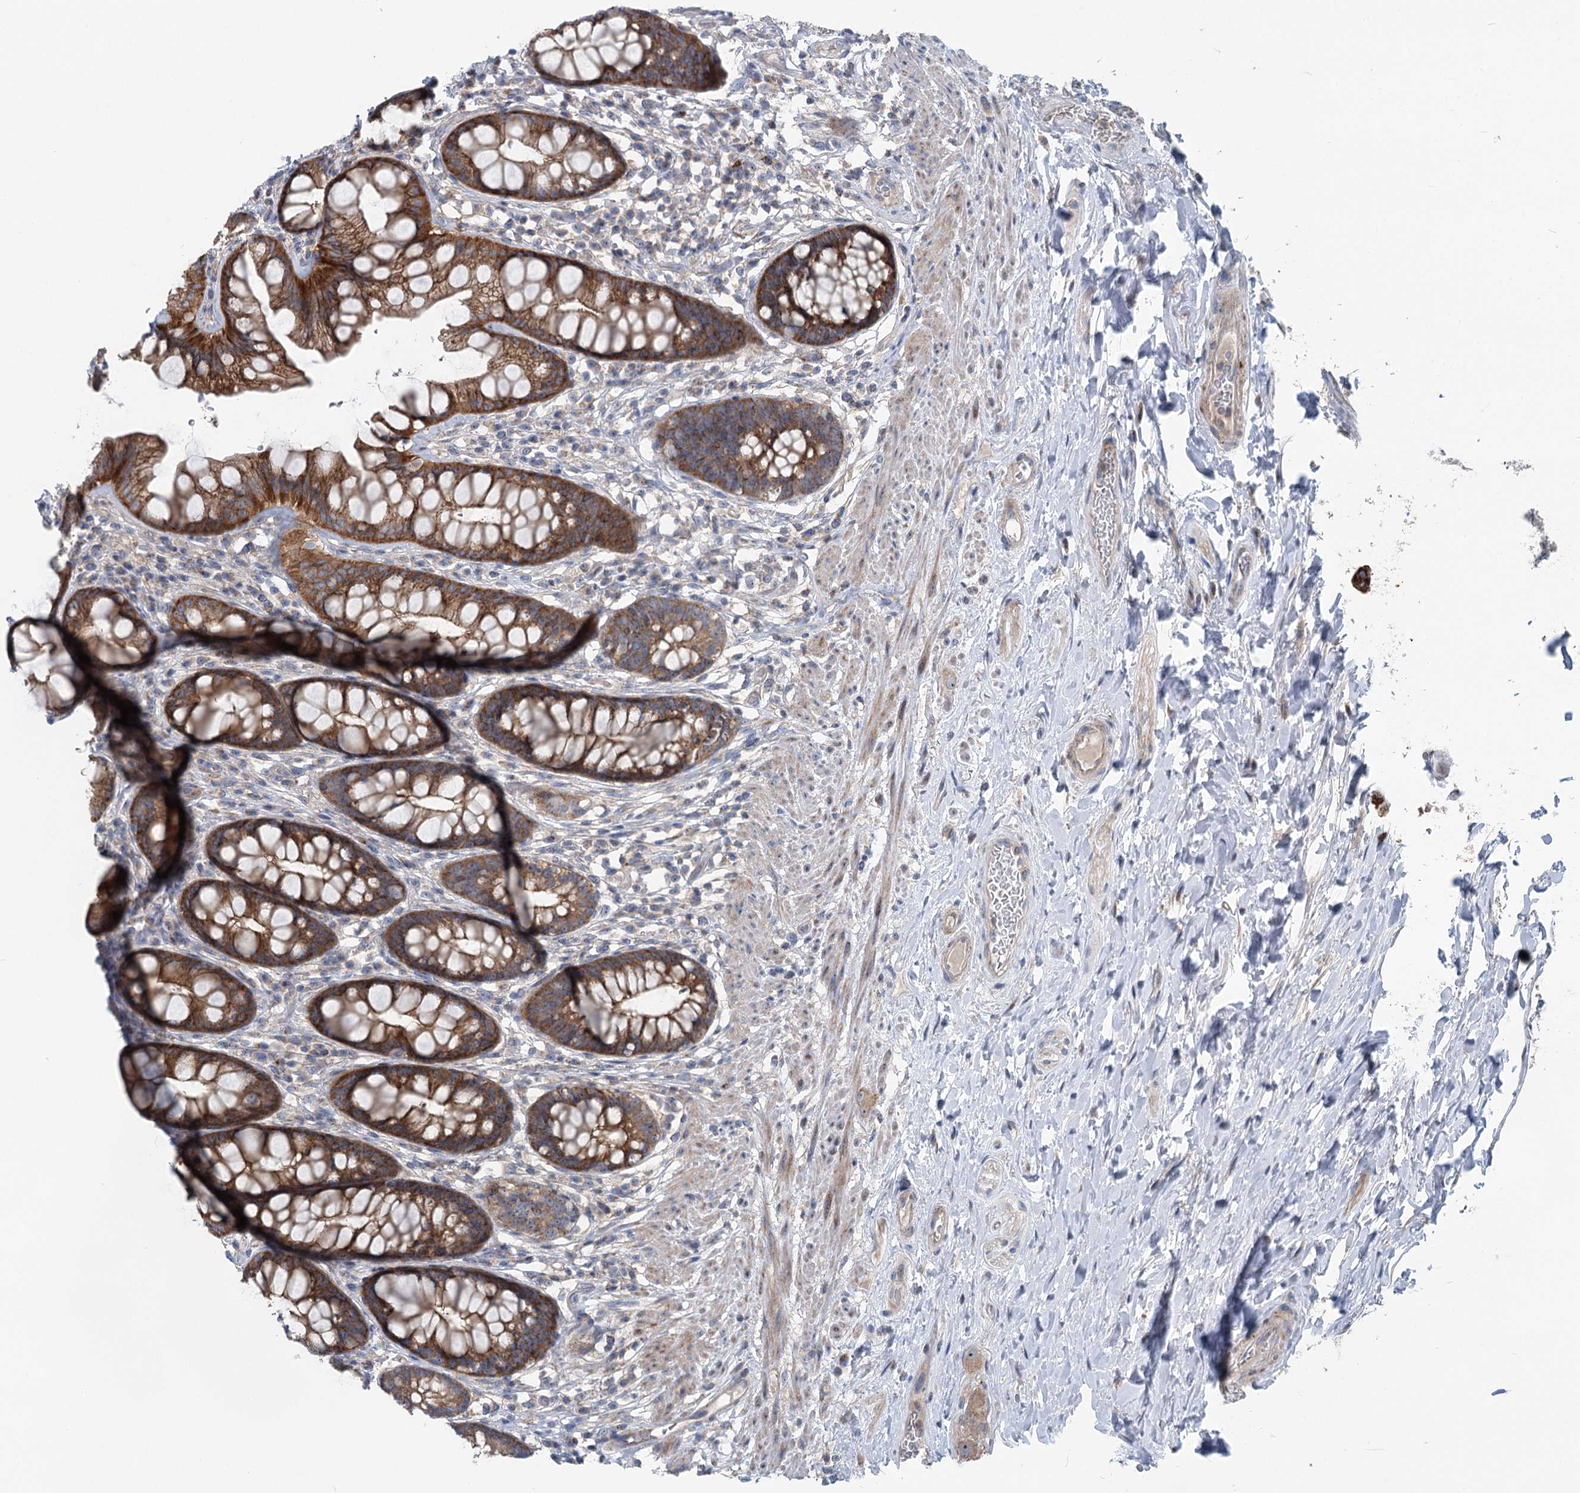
{"staining": {"intensity": "strong", "quantity": ">75%", "location": "cytoplasmic/membranous"}, "tissue": "rectum", "cell_type": "Glandular cells", "image_type": "normal", "snomed": [{"axis": "morphology", "description": "Normal tissue, NOS"}, {"axis": "topography", "description": "Rectum"}], "caption": "Protein staining of normal rectum exhibits strong cytoplasmic/membranous staining in about >75% of glandular cells.", "gene": "MARK2", "patient": {"sex": "male", "age": 74}}